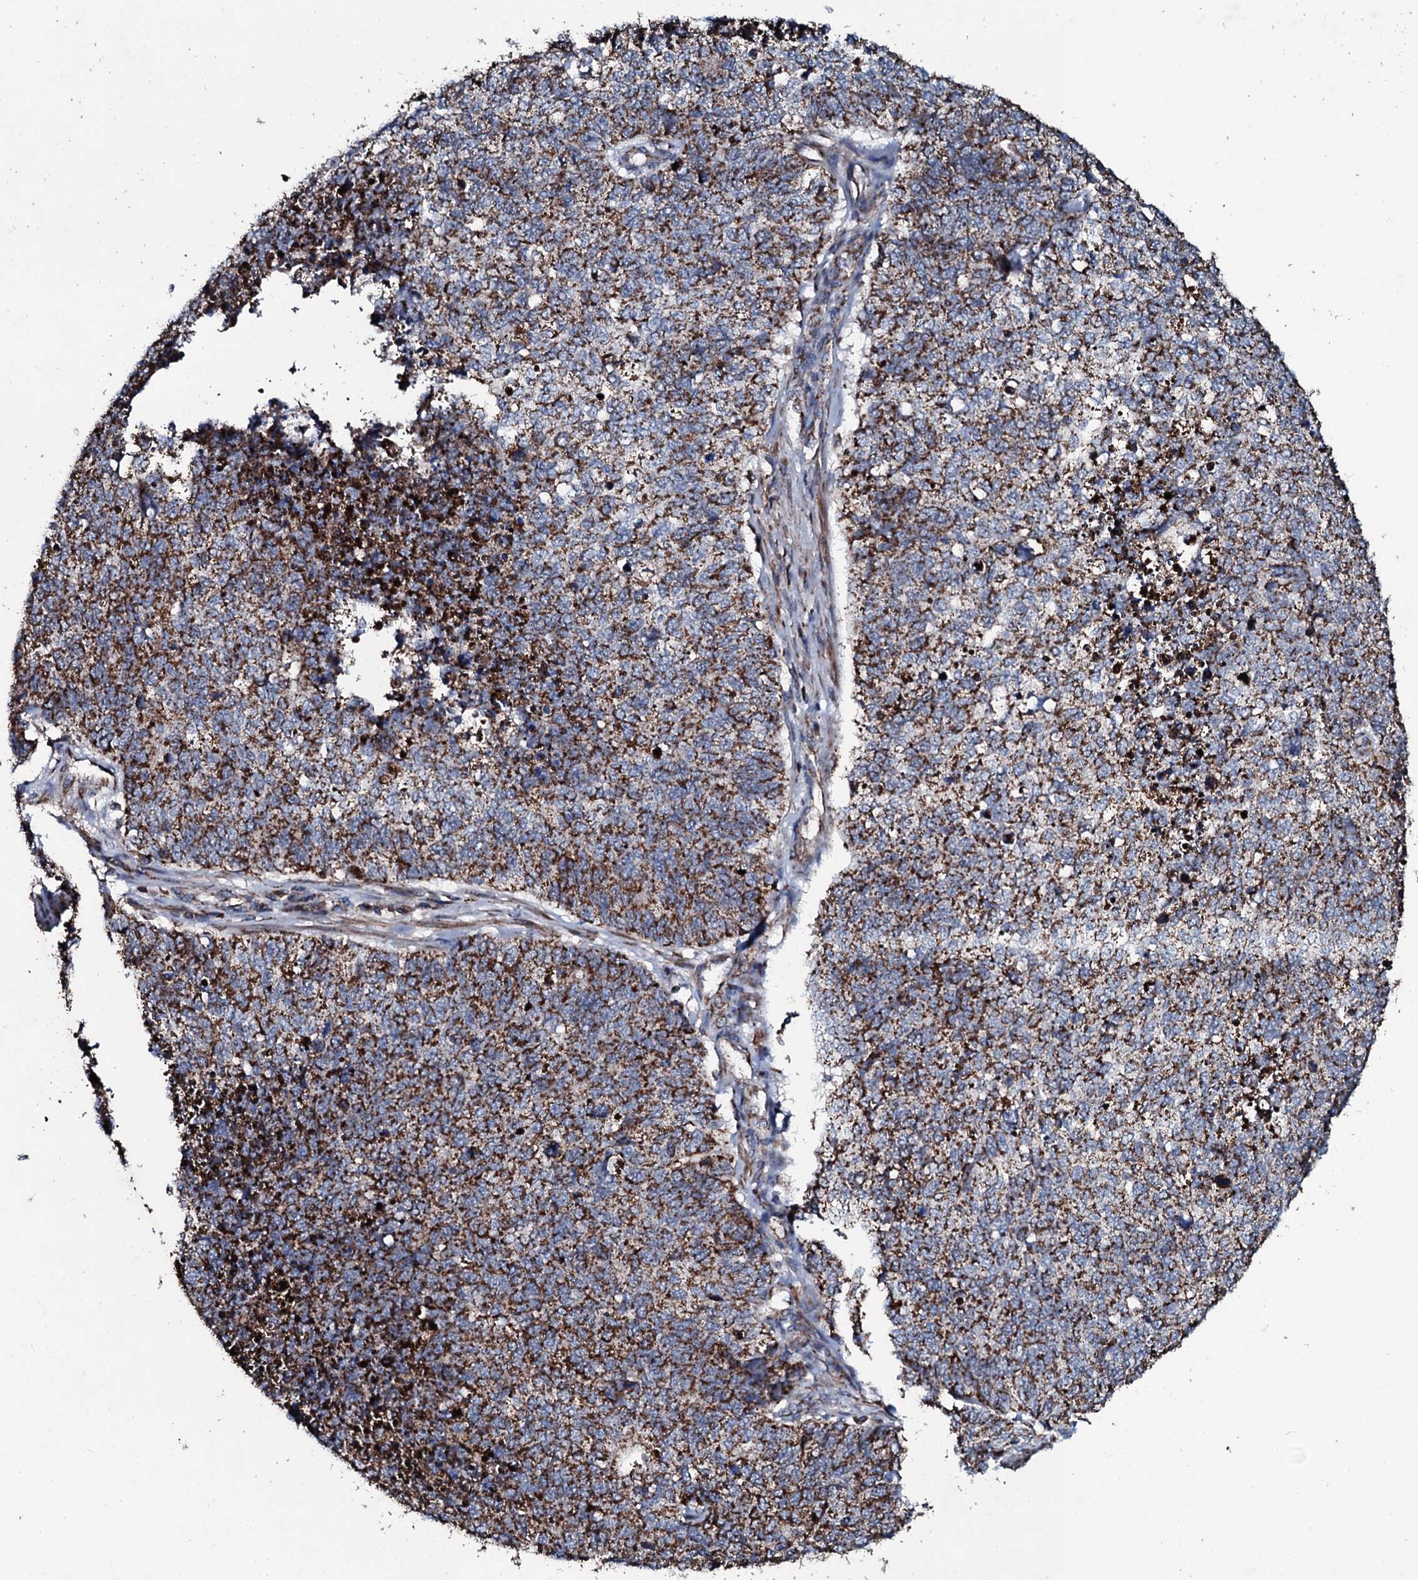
{"staining": {"intensity": "strong", "quantity": ">75%", "location": "cytoplasmic/membranous"}, "tissue": "cervical cancer", "cell_type": "Tumor cells", "image_type": "cancer", "snomed": [{"axis": "morphology", "description": "Squamous cell carcinoma, NOS"}, {"axis": "topography", "description": "Cervix"}], "caption": "A brown stain shows strong cytoplasmic/membranous expression of a protein in human cervical squamous cell carcinoma tumor cells. (Stains: DAB (3,3'-diaminobenzidine) in brown, nuclei in blue, Microscopy: brightfield microscopy at high magnification).", "gene": "DYNC2I2", "patient": {"sex": "female", "age": 63}}